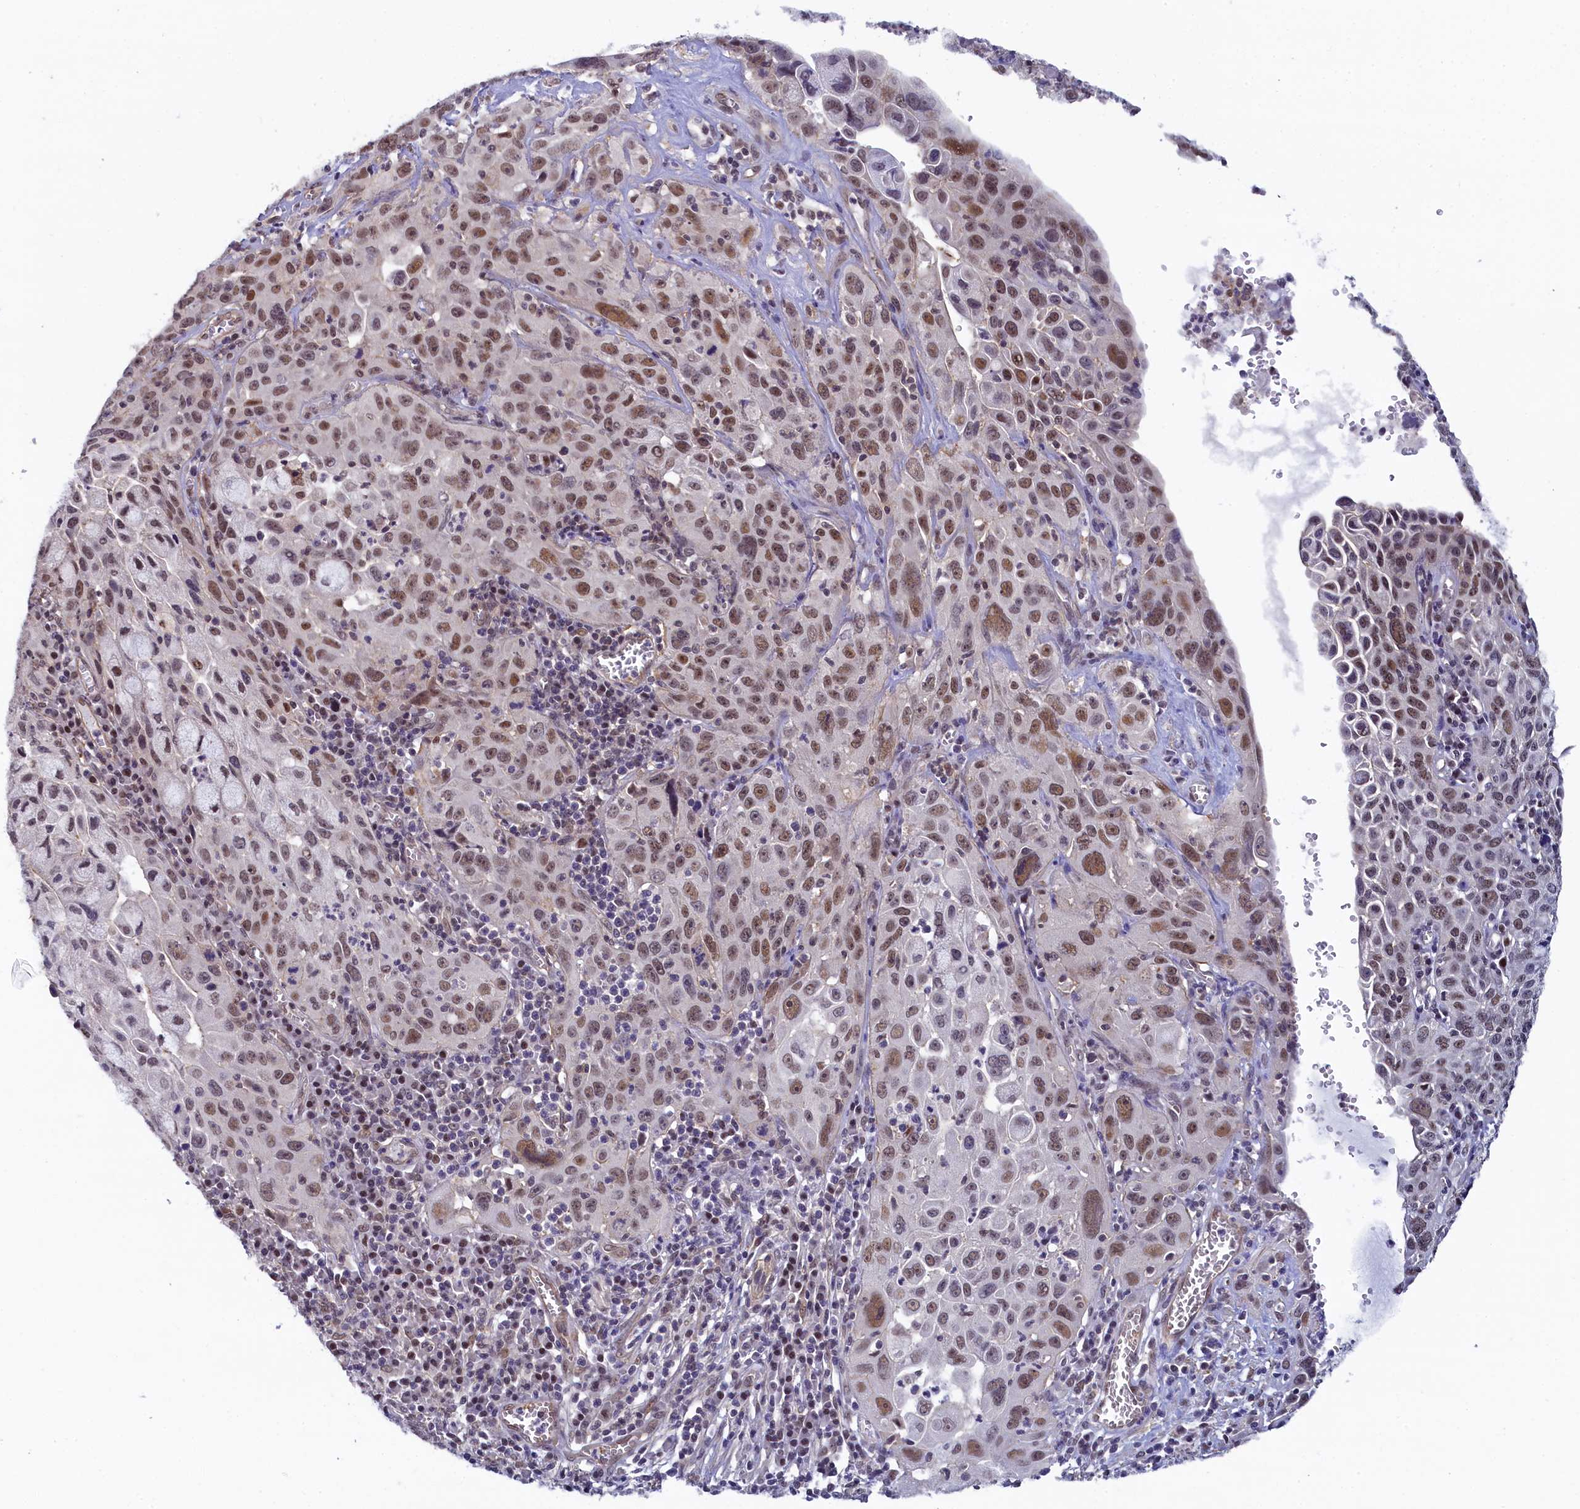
{"staining": {"intensity": "moderate", "quantity": ">75%", "location": "nuclear"}, "tissue": "cervical cancer", "cell_type": "Tumor cells", "image_type": "cancer", "snomed": [{"axis": "morphology", "description": "Squamous cell carcinoma, NOS"}, {"axis": "topography", "description": "Cervix"}], "caption": "Immunohistochemistry (IHC) (DAB (3,3'-diaminobenzidine)) staining of human cervical cancer reveals moderate nuclear protein positivity in about >75% of tumor cells.", "gene": "INTS14", "patient": {"sex": "female", "age": 42}}